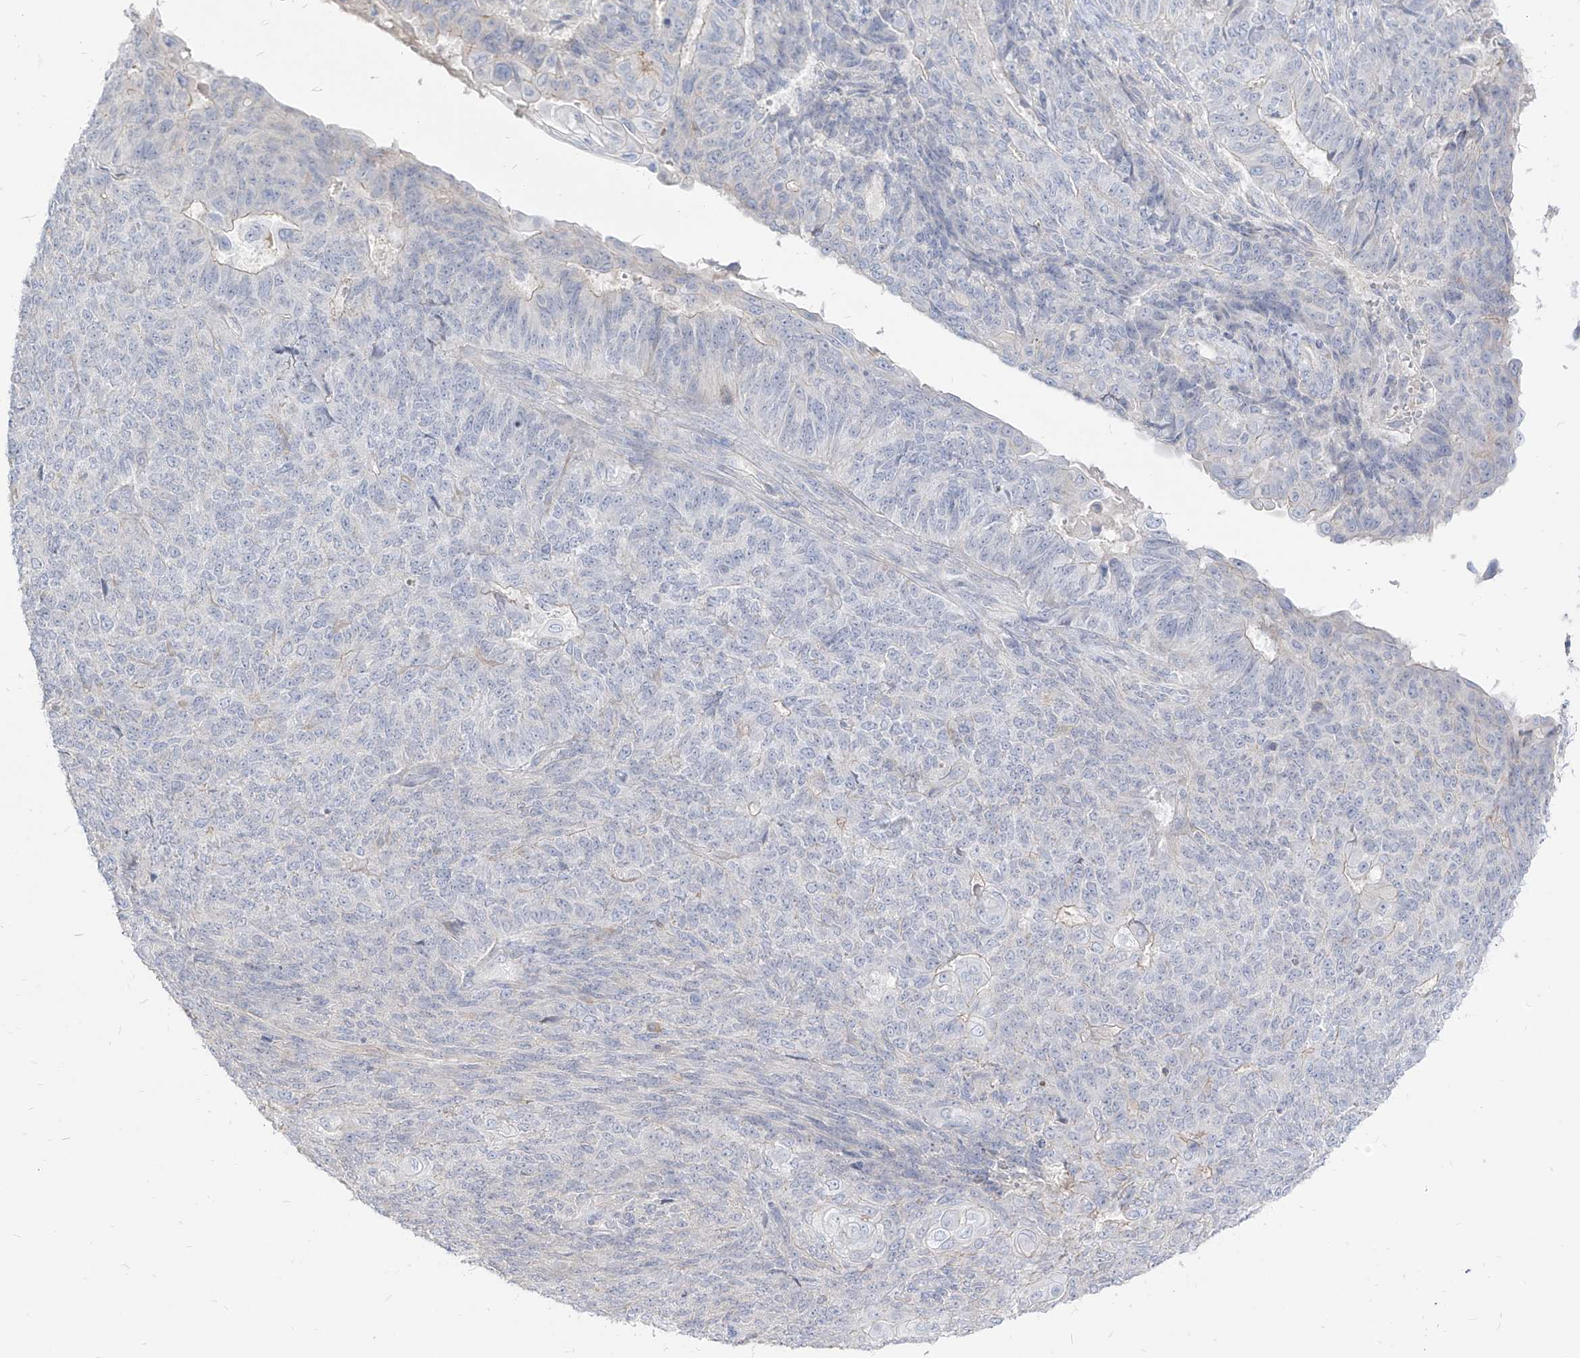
{"staining": {"intensity": "negative", "quantity": "none", "location": "none"}, "tissue": "endometrial cancer", "cell_type": "Tumor cells", "image_type": "cancer", "snomed": [{"axis": "morphology", "description": "Adenocarcinoma, NOS"}, {"axis": "topography", "description": "Endometrium"}], "caption": "A histopathology image of endometrial cancer (adenocarcinoma) stained for a protein demonstrates no brown staining in tumor cells.", "gene": "RBFOX3", "patient": {"sex": "female", "age": 32}}